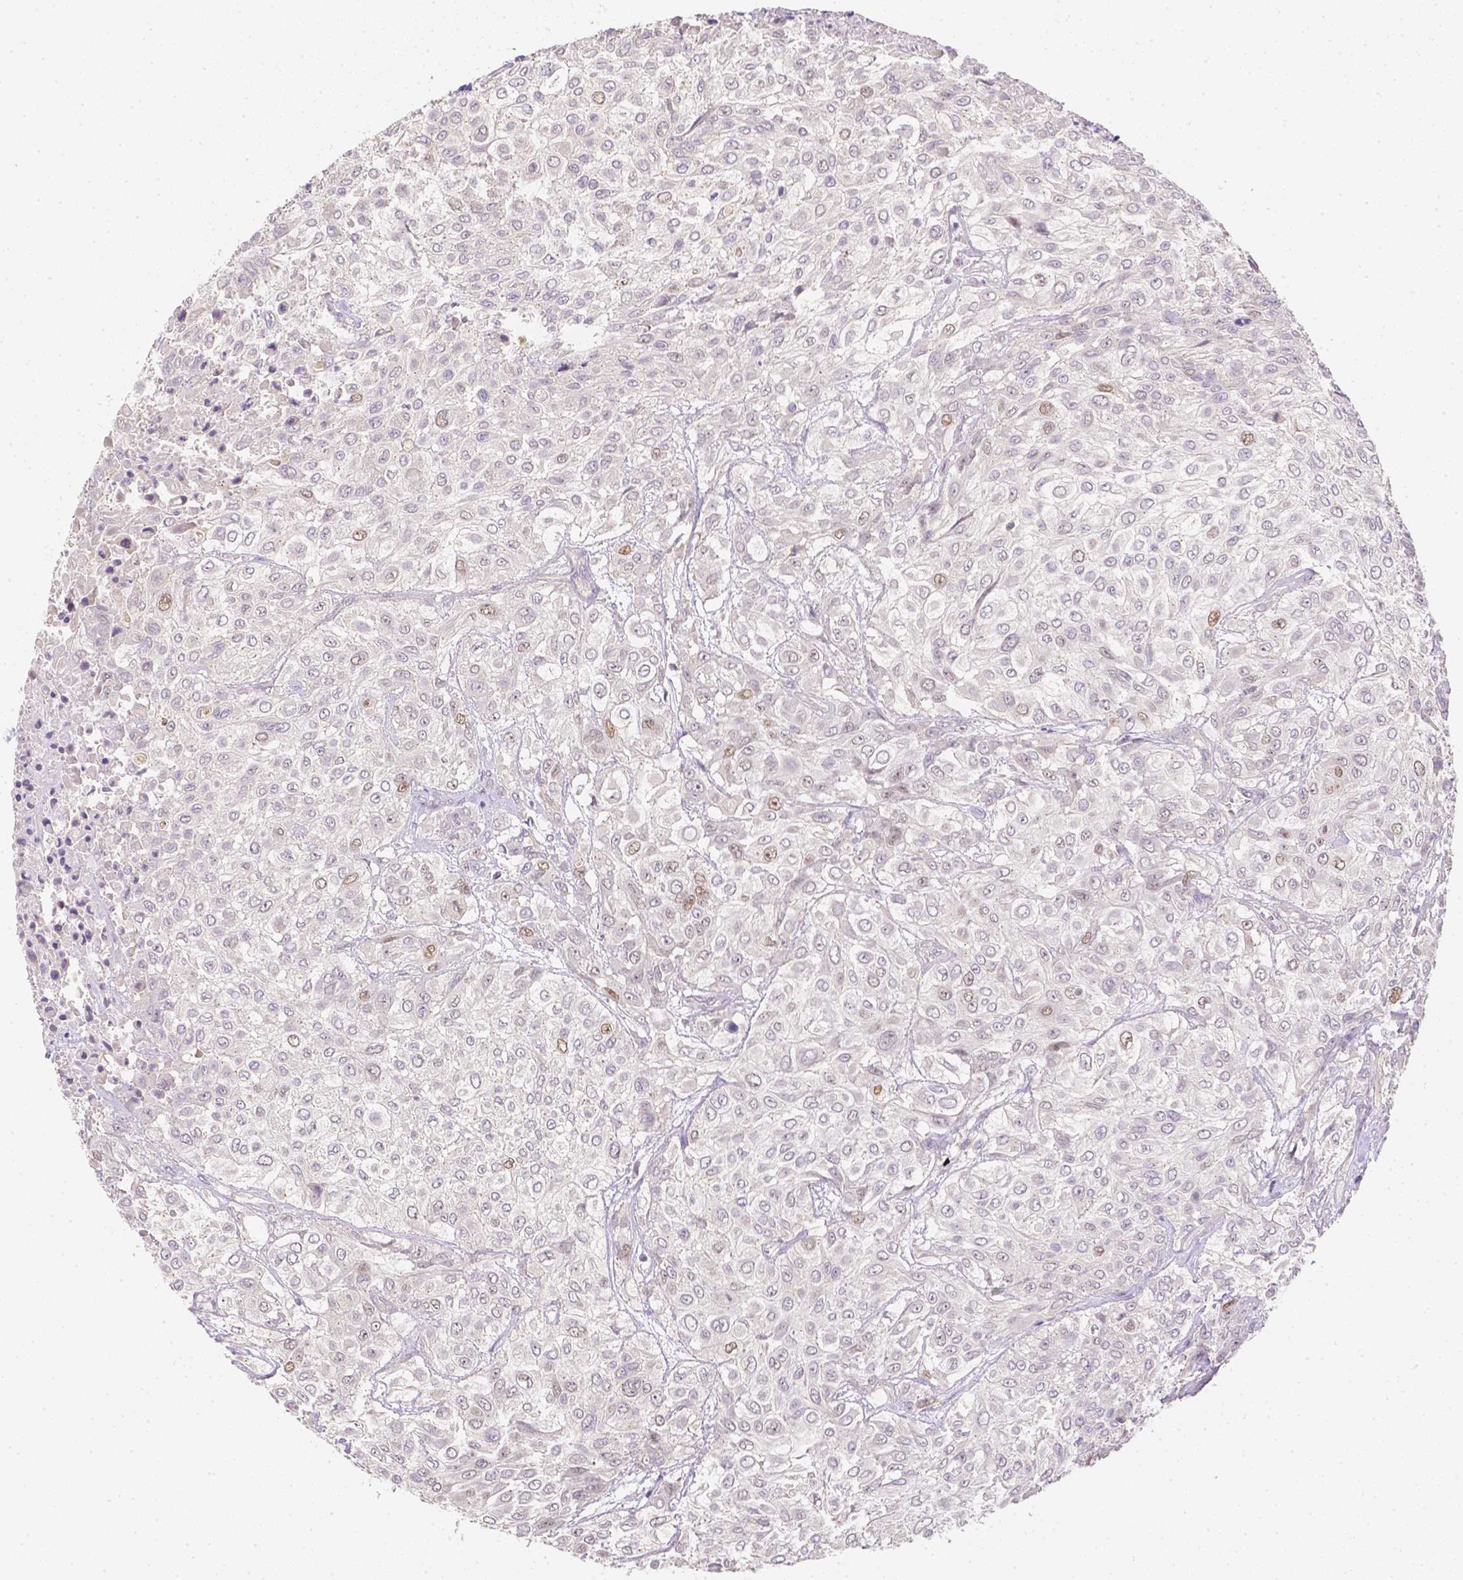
{"staining": {"intensity": "negative", "quantity": "none", "location": "none"}, "tissue": "urothelial cancer", "cell_type": "Tumor cells", "image_type": "cancer", "snomed": [{"axis": "morphology", "description": "Urothelial carcinoma, High grade"}, {"axis": "topography", "description": "Urinary bladder"}], "caption": "DAB (3,3'-diaminobenzidine) immunohistochemical staining of urothelial carcinoma (high-grade) demonstrates no significant staining in tumor cells.", "gene": "C10orf67", "patient": {"sex": "male", "age": 57}}